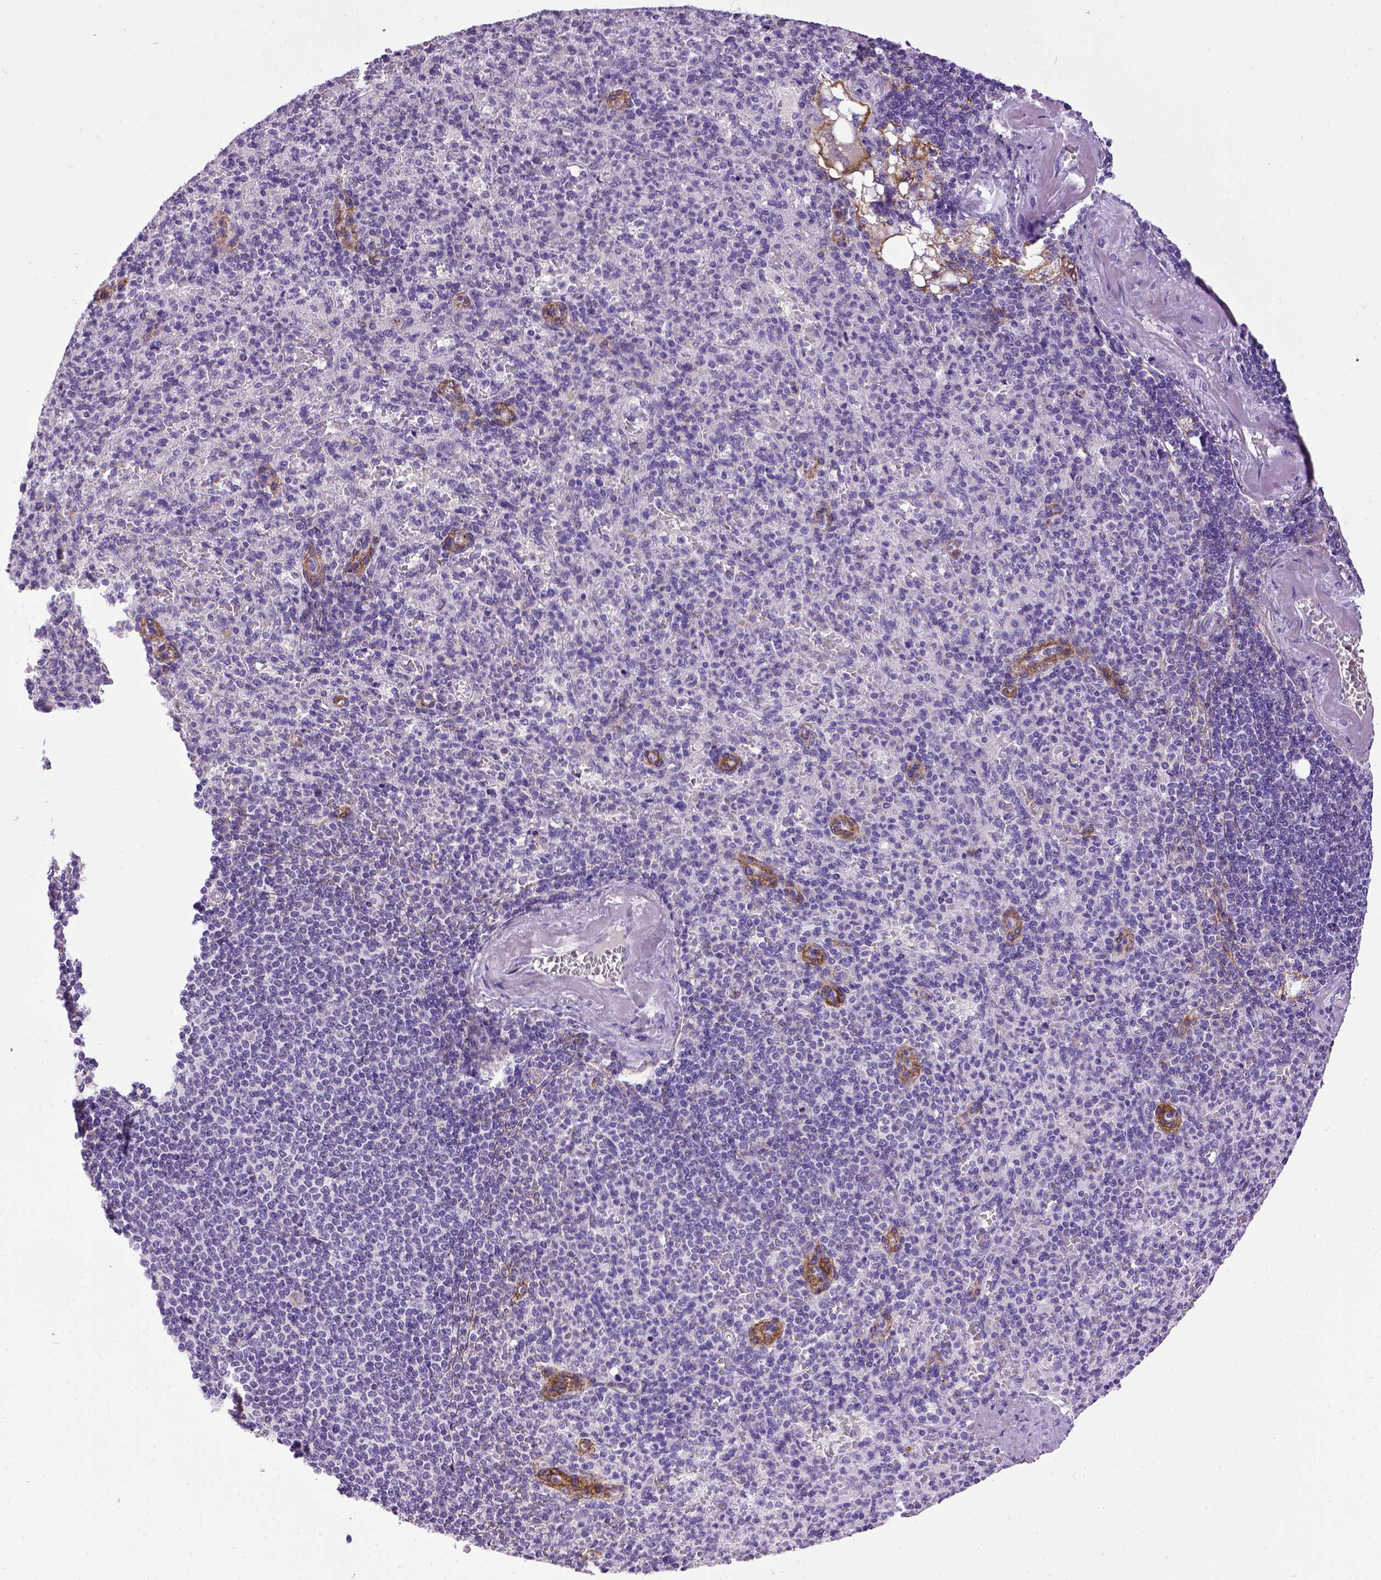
{"staining": {"intensity": "negative", "quantity": "none", "location": "none"}, "tissue": "spleen", "cell_type": "Cells in red pulp", "image_type": "normal", "snomed": [{"axis": "morphology", "description": "Normal tissue, NOS"}, {"axis": "topography", "description": "Spleen"}], "caption": "IHC photomicrograph of normal spleen: human spleen stained with DAB (3,3'-diaminobenzidine) displays no significant protein staining in cells in red pulp.", "gene": "CDH1", "patient": {"sex": "female", "age": 74}}